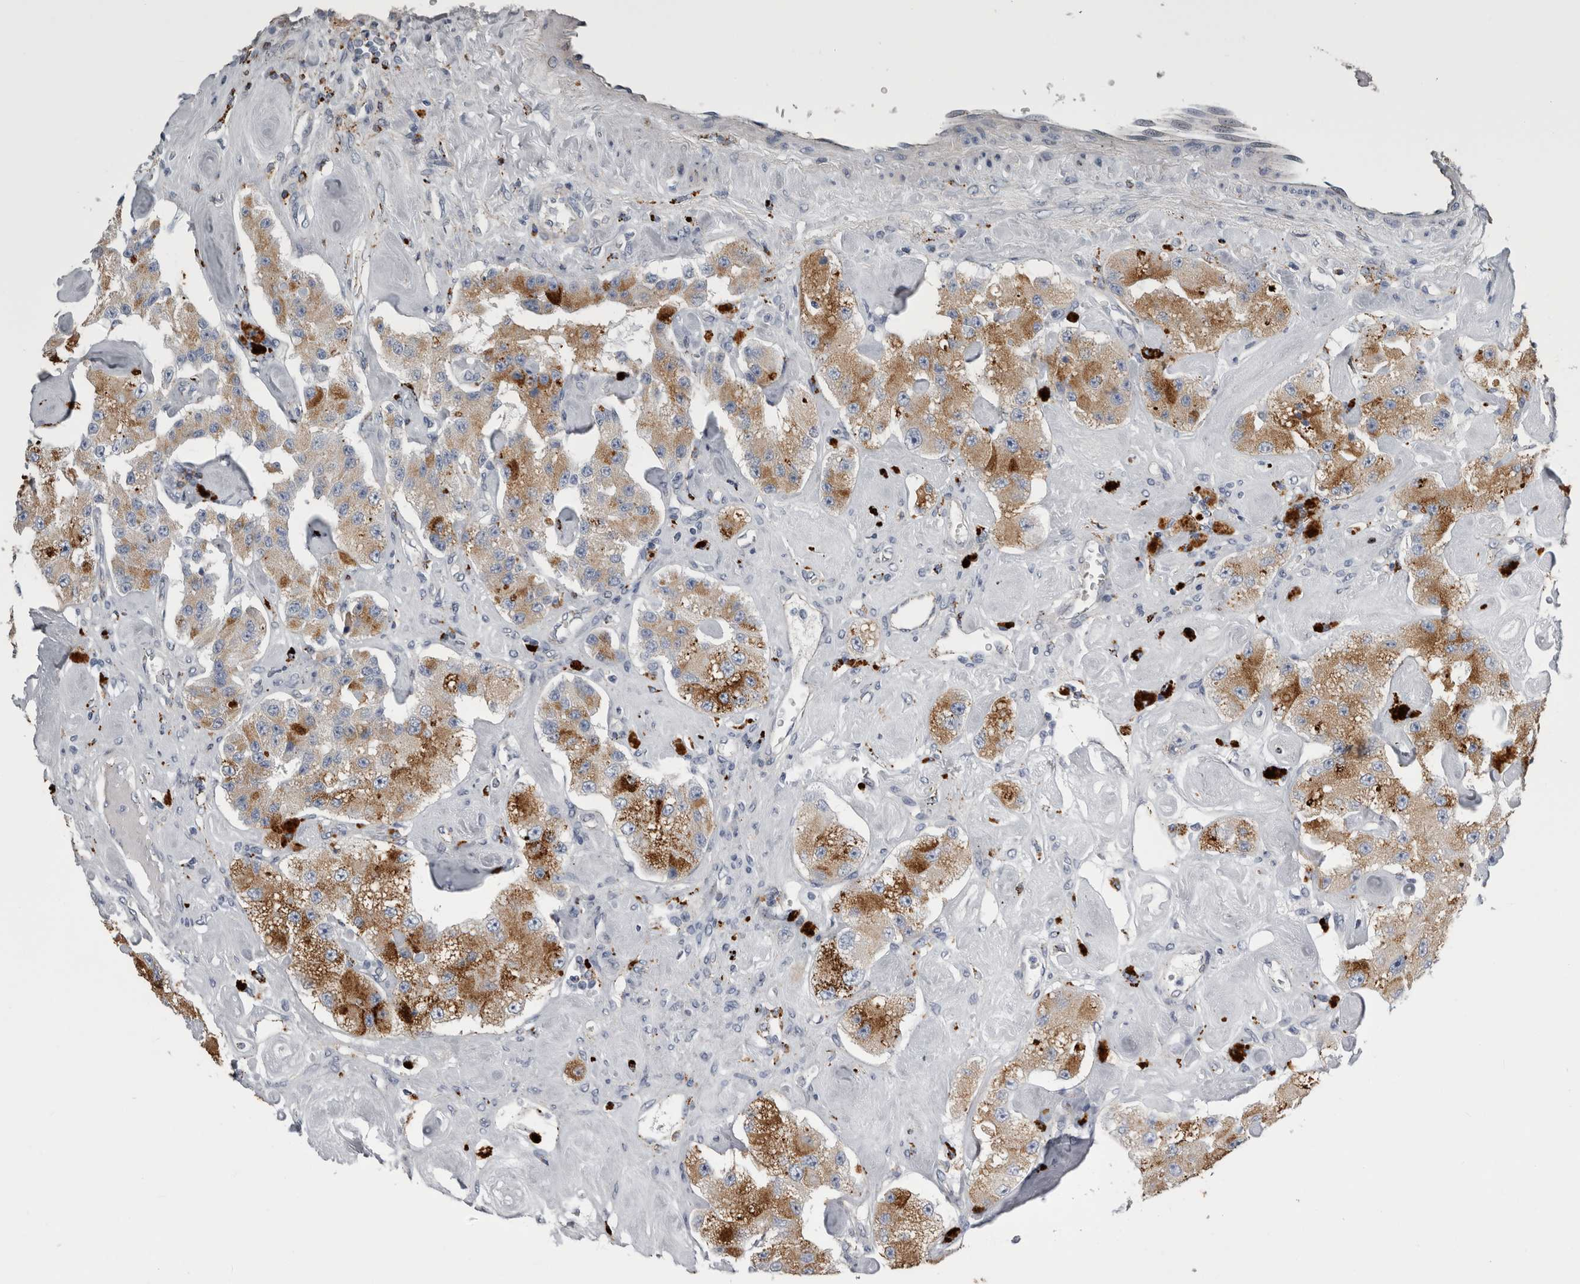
{"staining": {"intensity": "moderate", "quantity": "25%-75%", "location": "cytoplasmic/membranous"}, "tissue": "carcinoid", "cell_type": "Tumor cells", "image_type": "cancer", "snomed": [{"axis": "morphology", "description": "Carcinoid, malignant, NOS"}, {"axis": "topography", "description": "Pancreas"}], "caption": "Protein analysis of malignant carcinoid tissue displays moderate cytoplasmic/membranous positivity in approximately 25%-75% of tumor cells.", "gene": "DPP7", "patient": {"sex": "male", "age": 41}}